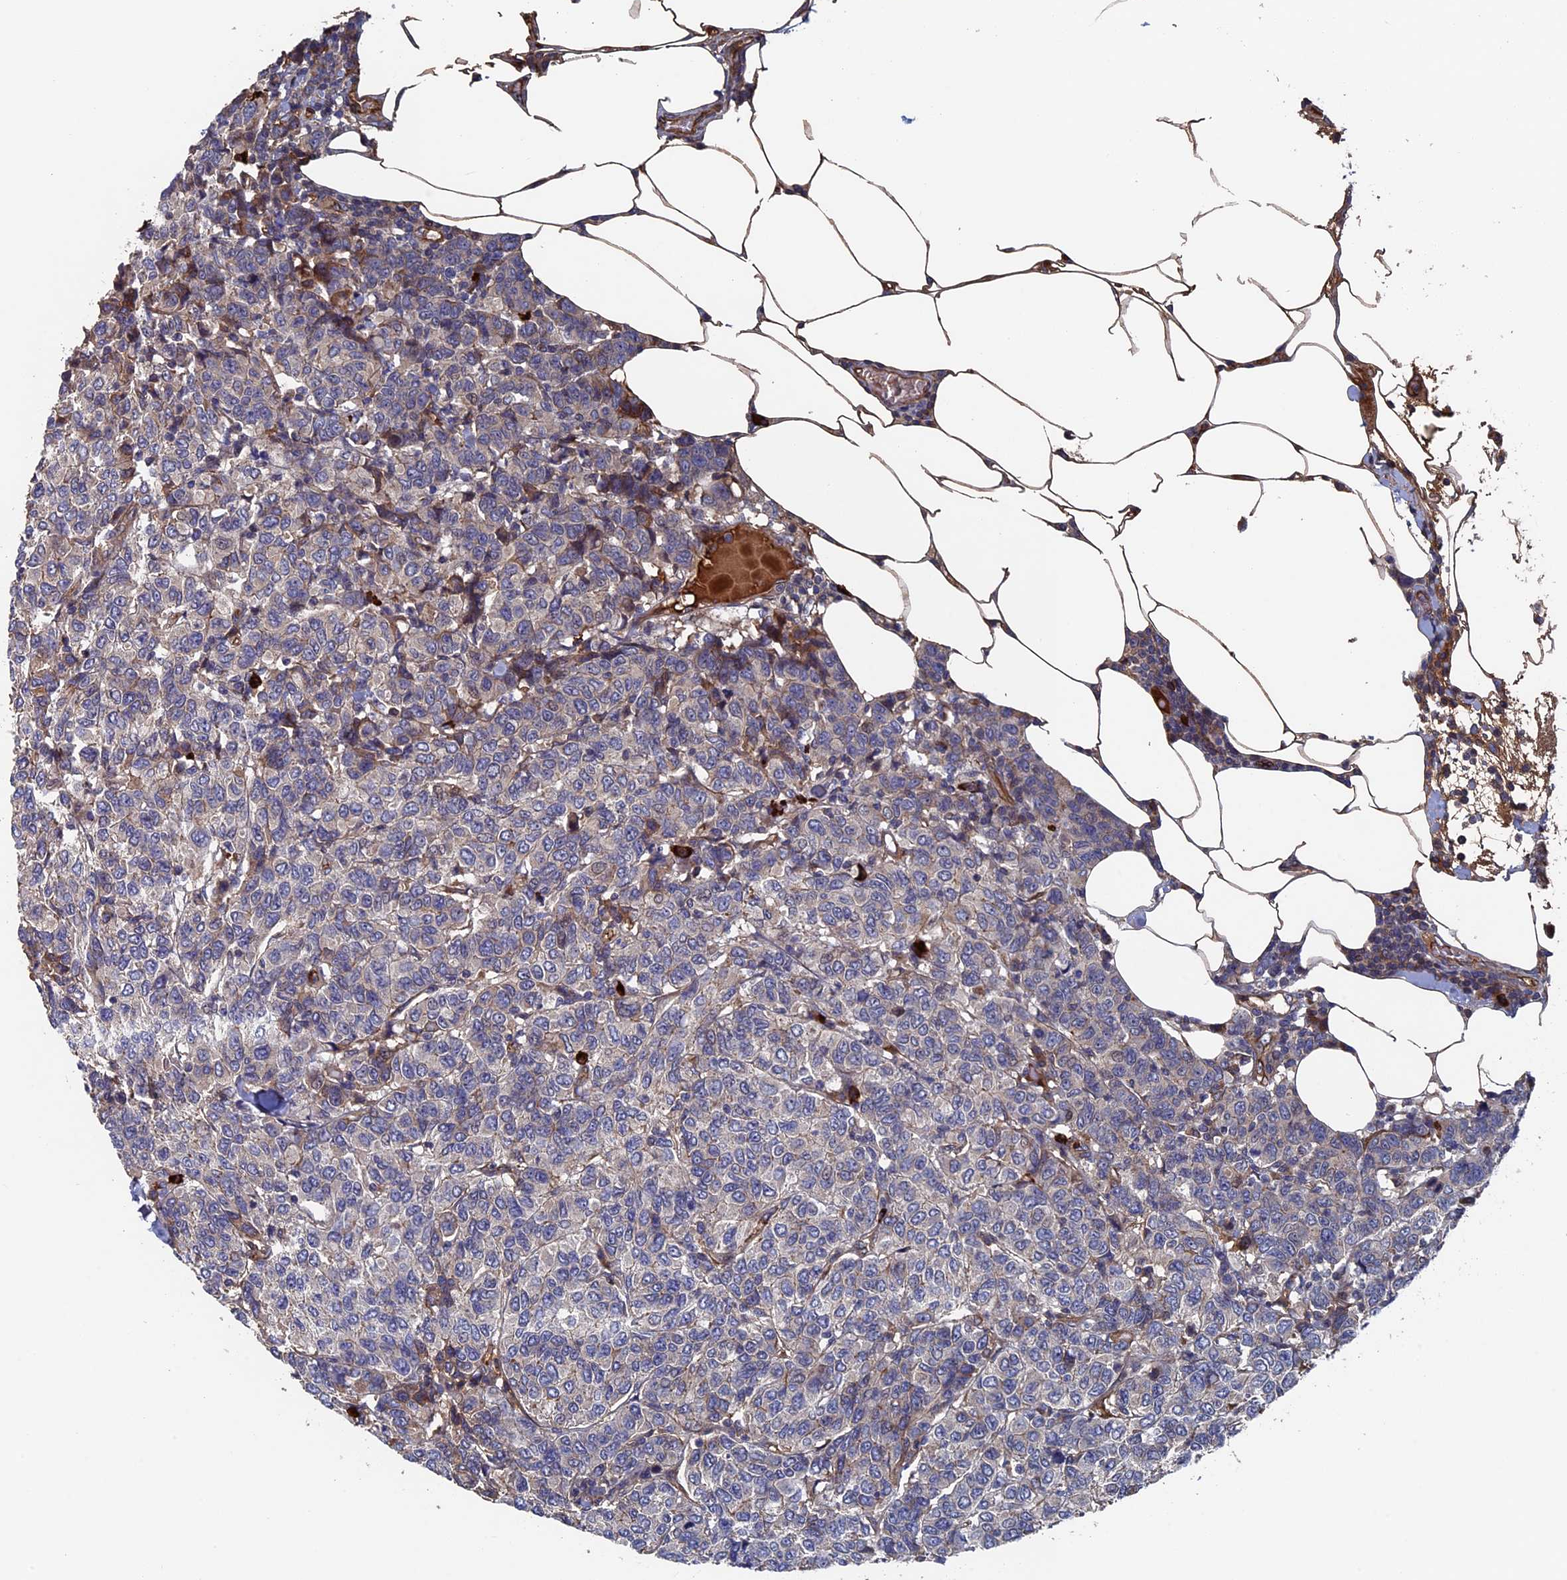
{"staining": {"intensity": "negative", "quantity": "none", "location": "none"}, "tissue": "breast cancer", "cell_type": "Tumor cells", "image_type": "cancer", "snomed": [{"axis": "morphology", "description": "Duct carcinoma"}, {"axis": "topography", "description": "Breast"}], "caption": "Human breast intraductal carcinoma stained for a protein using immunohistochemistry (IHC) displays no staining in tumor cells.", "gene": "RPUSD1", "patient": {"sex": "female", "age": 55}}